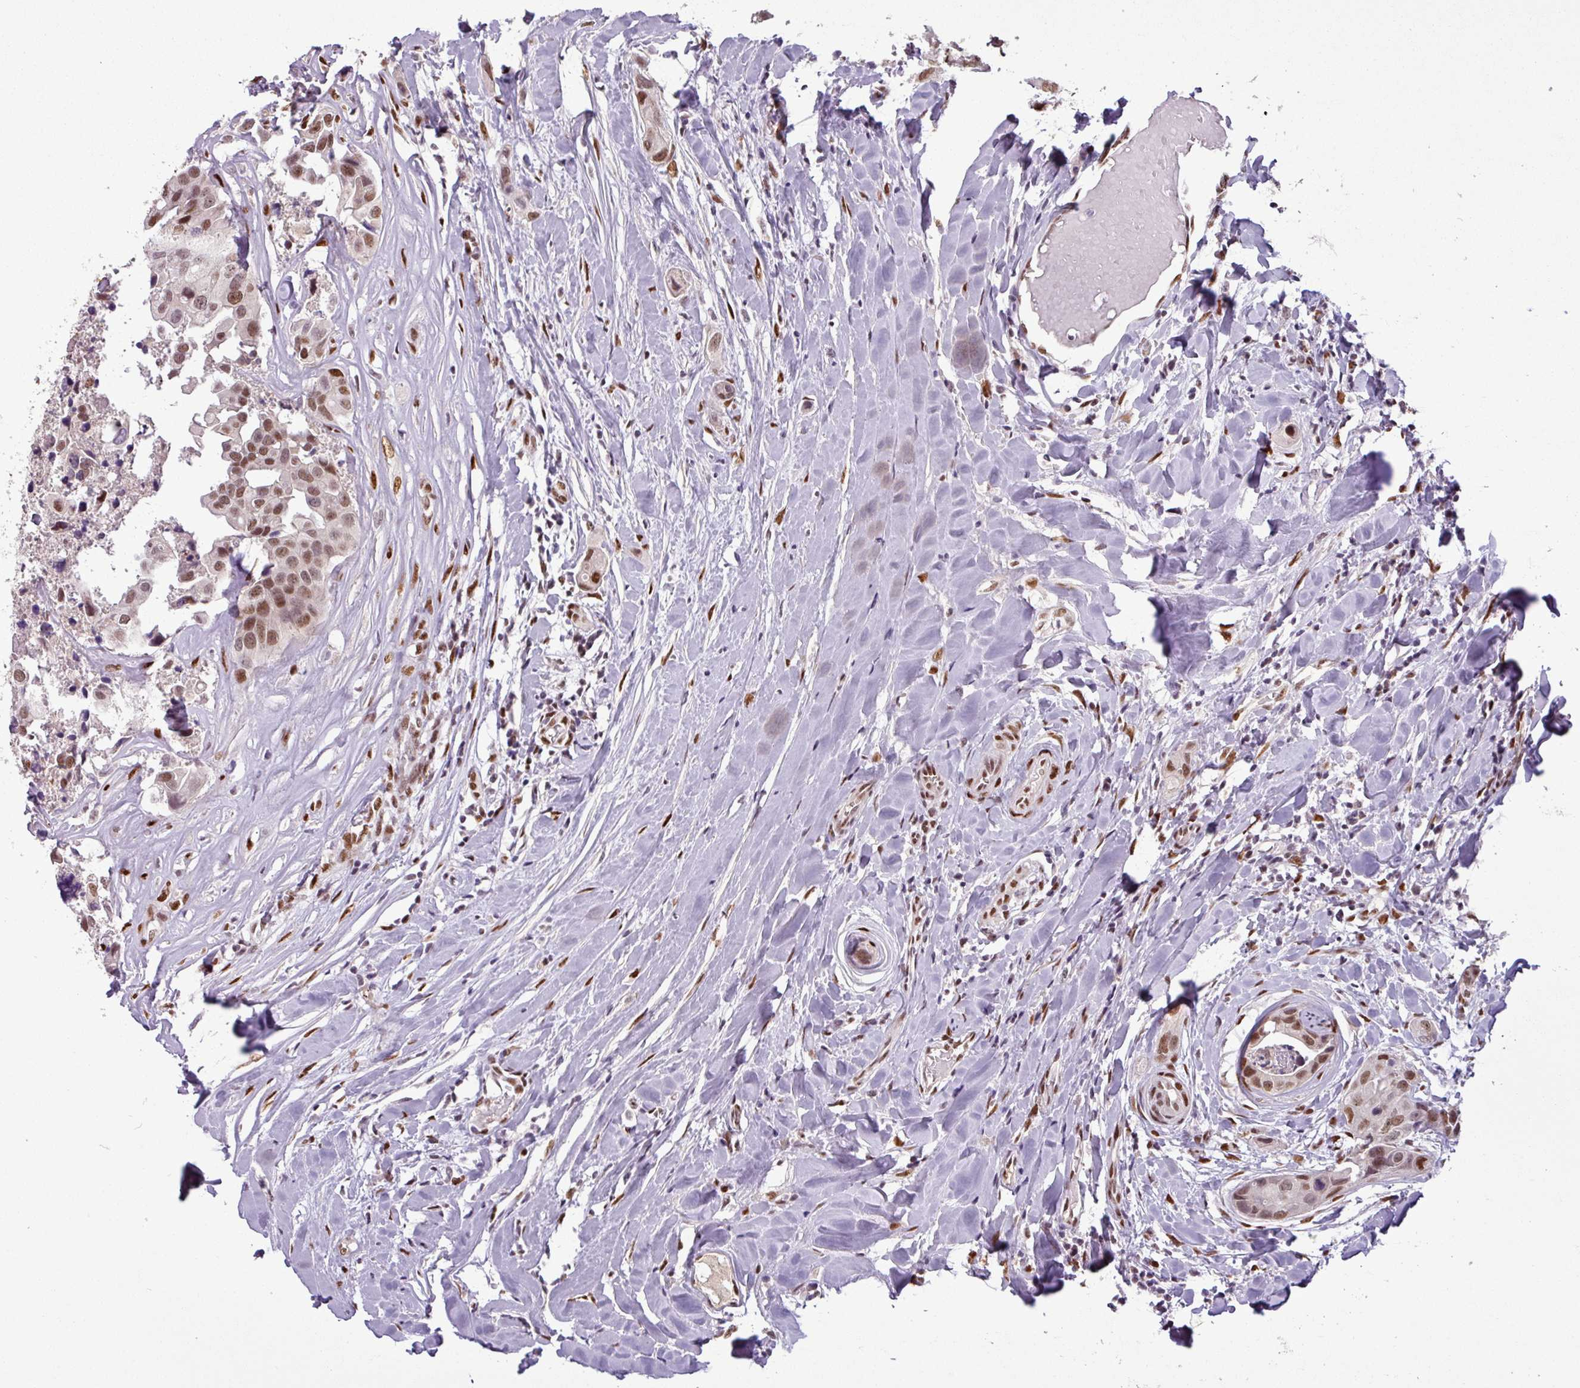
{"staining": {"intensity": "moderate", "quantity": ">75%", "location": "nuclear"}, "tissue": "head and neck cancer", "cell_type": "Tumor cells", "image_type": "cancer", "snomed": [{"axis": "morphology", "description": "Adenocarcinoma, NOS"}, {"axis": "morphology", "description": "Adenocarcinoma, metastatic, NOS"}, {"axis": "topography", "description": "Head-Neck"}], "caption": "Immunohistochemical staining of human head and neck cancer shows medium levels of moderate nuclear positivity in about >75% of tumor cells.", "gene": "IRF2BPL", "patient": {"sex": "male", "age": 75}}